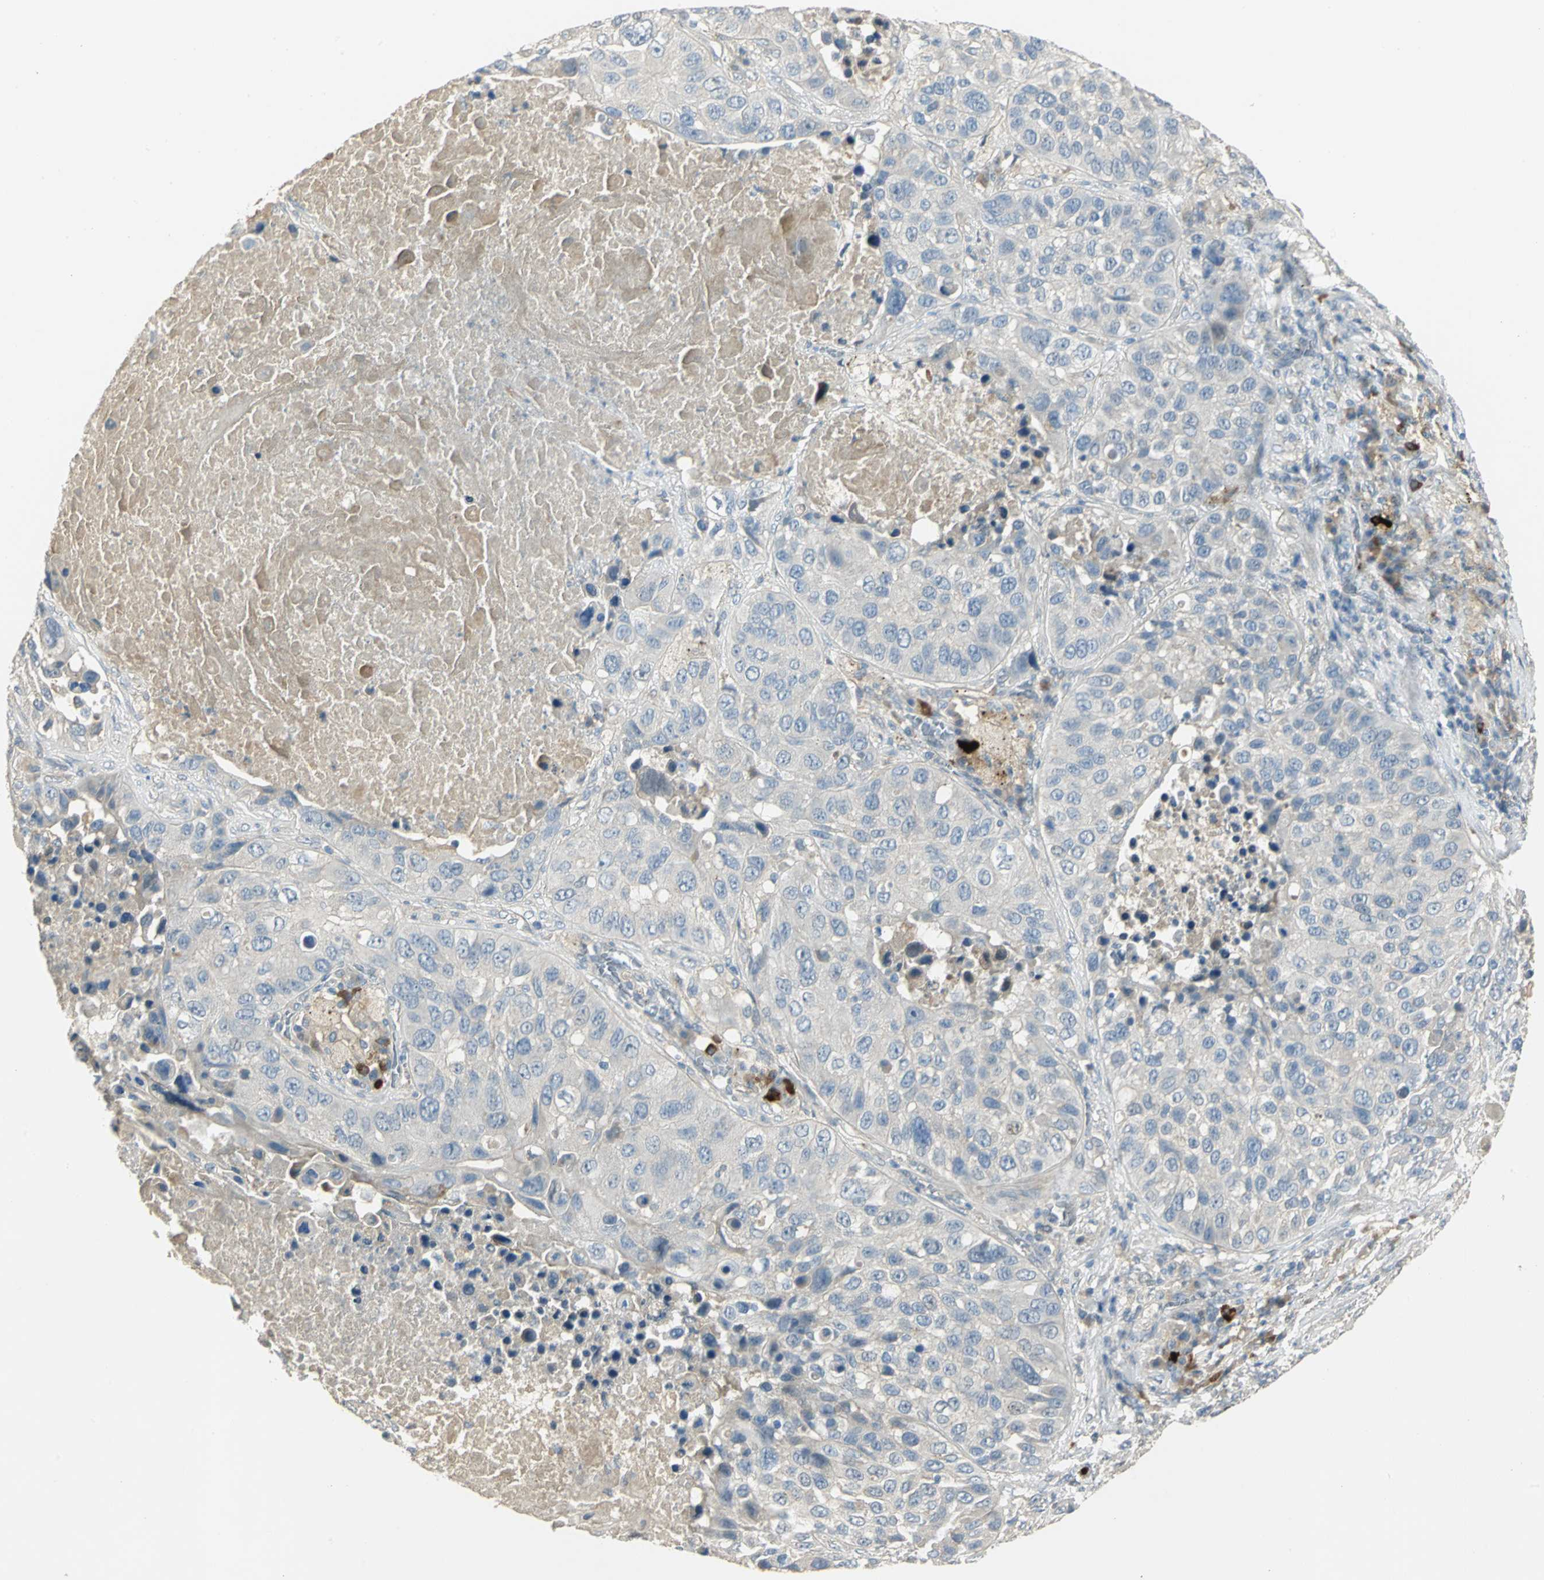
{"staining": {"intensity": "negative", "quantity": "none", "location": "none"}, "tissue": "lung cancer", "cell_type": "Tumor cells", "image_type": "cancer", "snomed": [{"axis": "morphology", "description": "Squamous cell carcinoma, NOS"}, {"axis": "topography", "description": "Lung"}], "caption": "Image shows no significant protein staining in tumor cells of lung squamous cell carcinoma.", "gene": "PROC", "patient": {"sex": "male", "age": 57}}